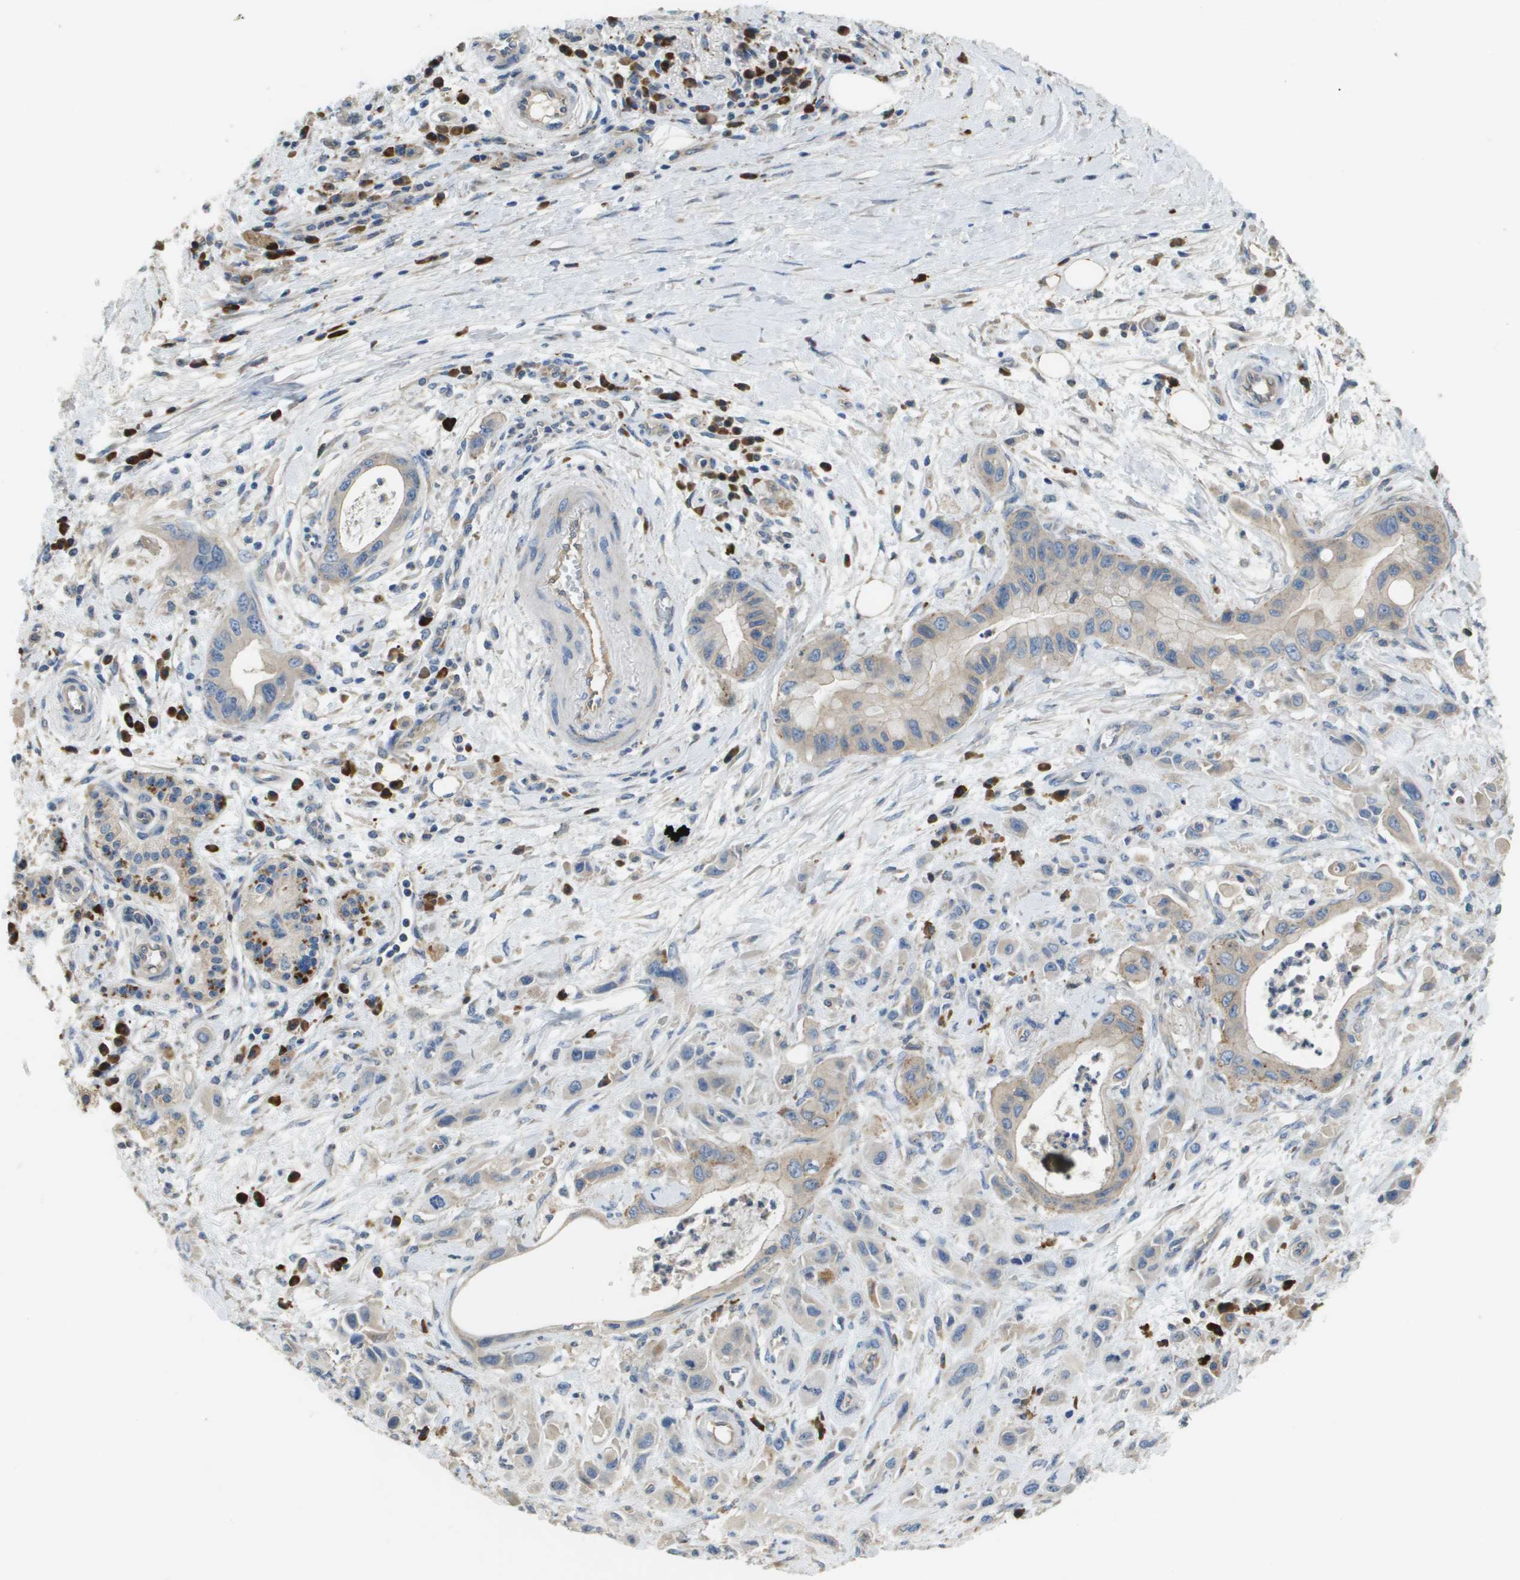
{"staining": {"intensity": "weak", "quantity": "25%-75%", "location": "cytoplasmic/membranous"}, "tissue": "pancreatic cancer", "cell_type": "Tumor cells", "image_type": "cancer", "snomed": [{"axis": "morphology", "description": "Adenocarcinoma, NOS"}, {"axis": "topography", "description": "Pancreas"}], "caption": "Immunohistochemical staining of human adenocarcinoma (pancreatic) displays low levels of weak cytoplasmic/membranous protein expression in approximately 25%-75% of tumor cells.", "gene": "CASP10", "patient": {"sex": "female", "age": 73}}